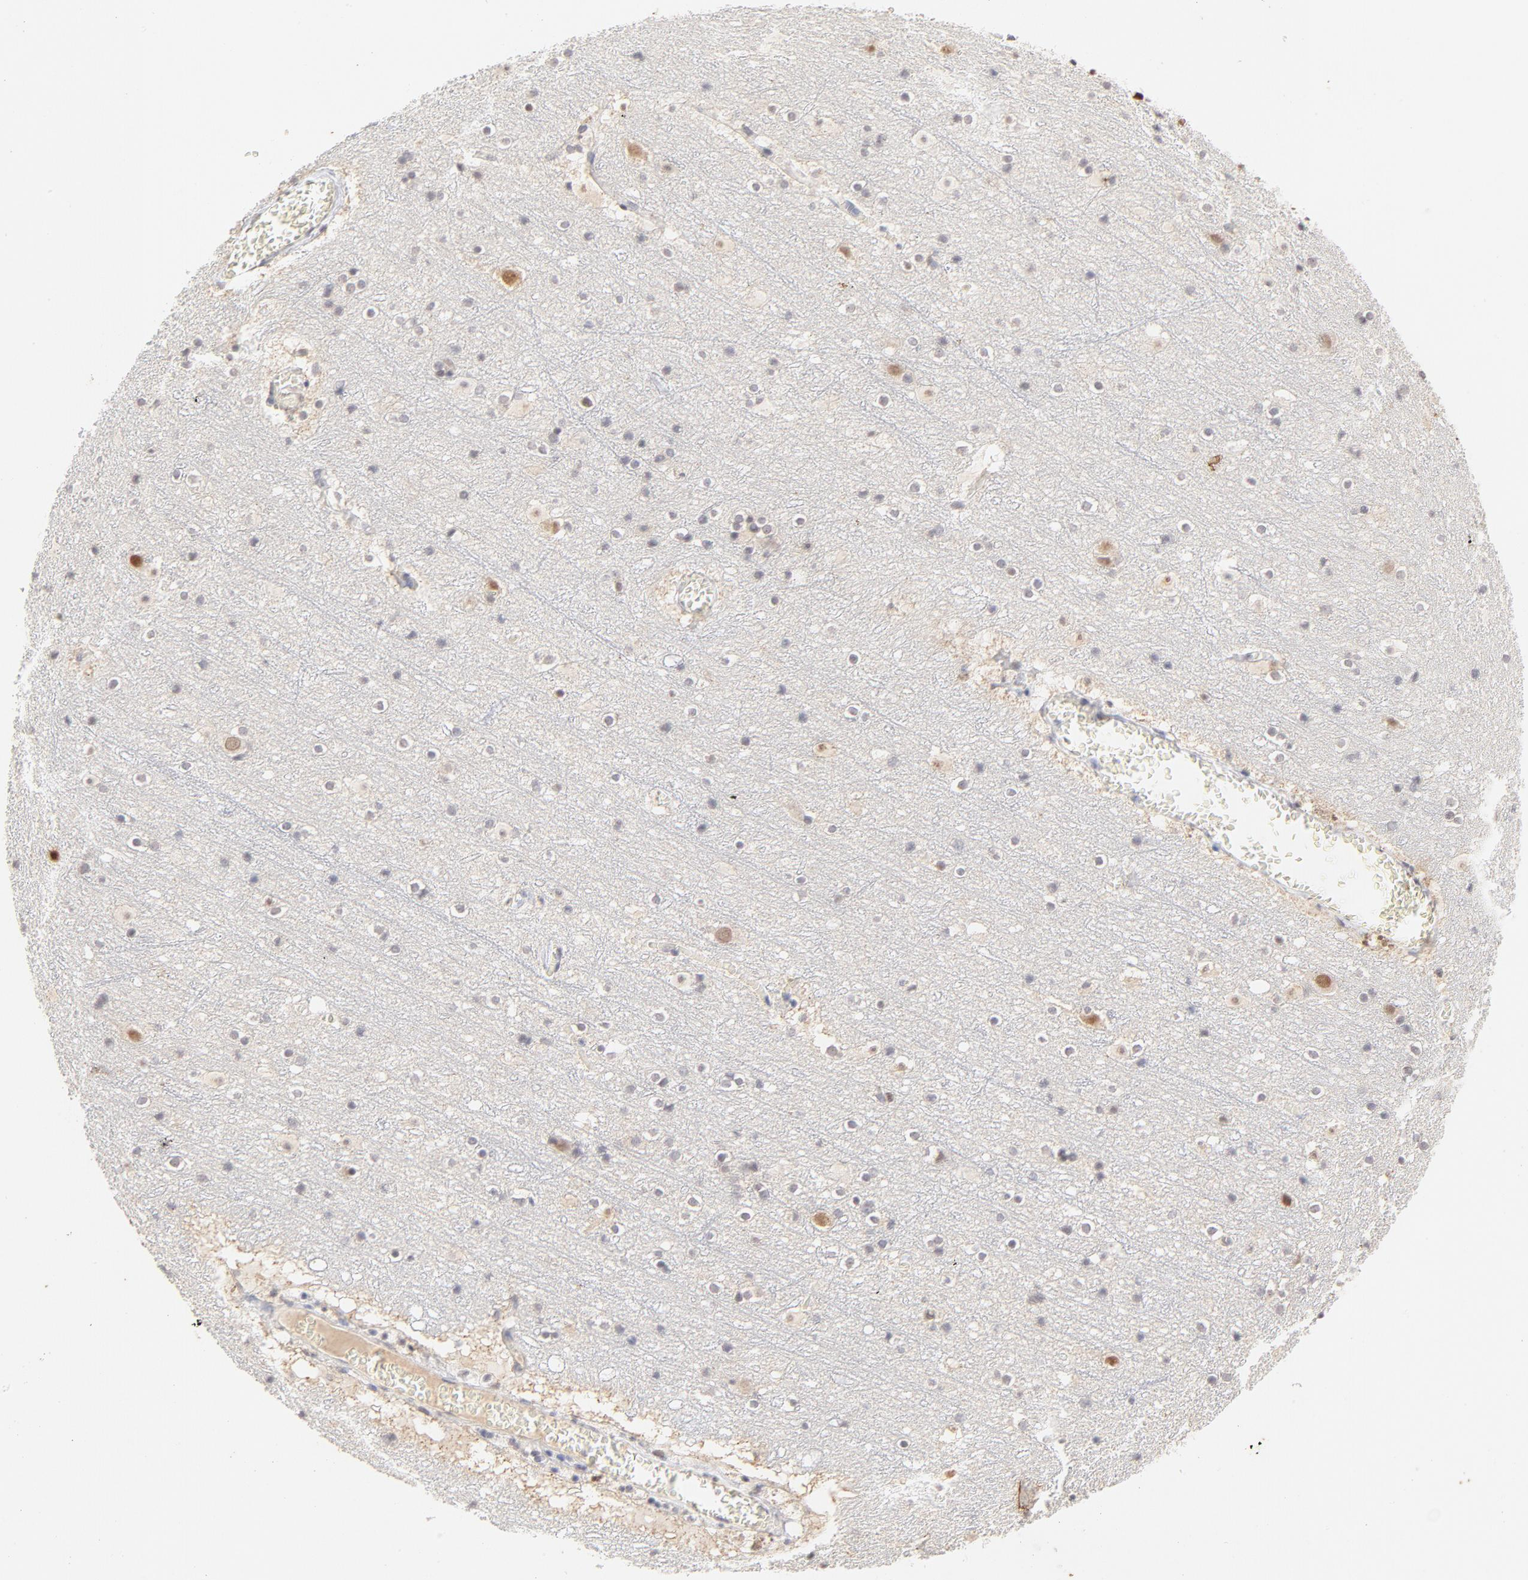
{"staining": {"intensity": "negative", "quantity": "none", "location": "none"}, "tissue": "cerebral cortex", "cell_type": "Endothelial cells", "image_type": "normal", "snomed": [{"axis": "morphology", "description": "Normal tissue, NOS"}, {"axis": "topography", "description": "Cerebral cortex"}], "caption": "Normal cerebral cortex was stained to show a protein in brown. There is no significant staining in endothelial cells.", "gene": "PBX1", "patient": {"sex": "male", "age": 45}}